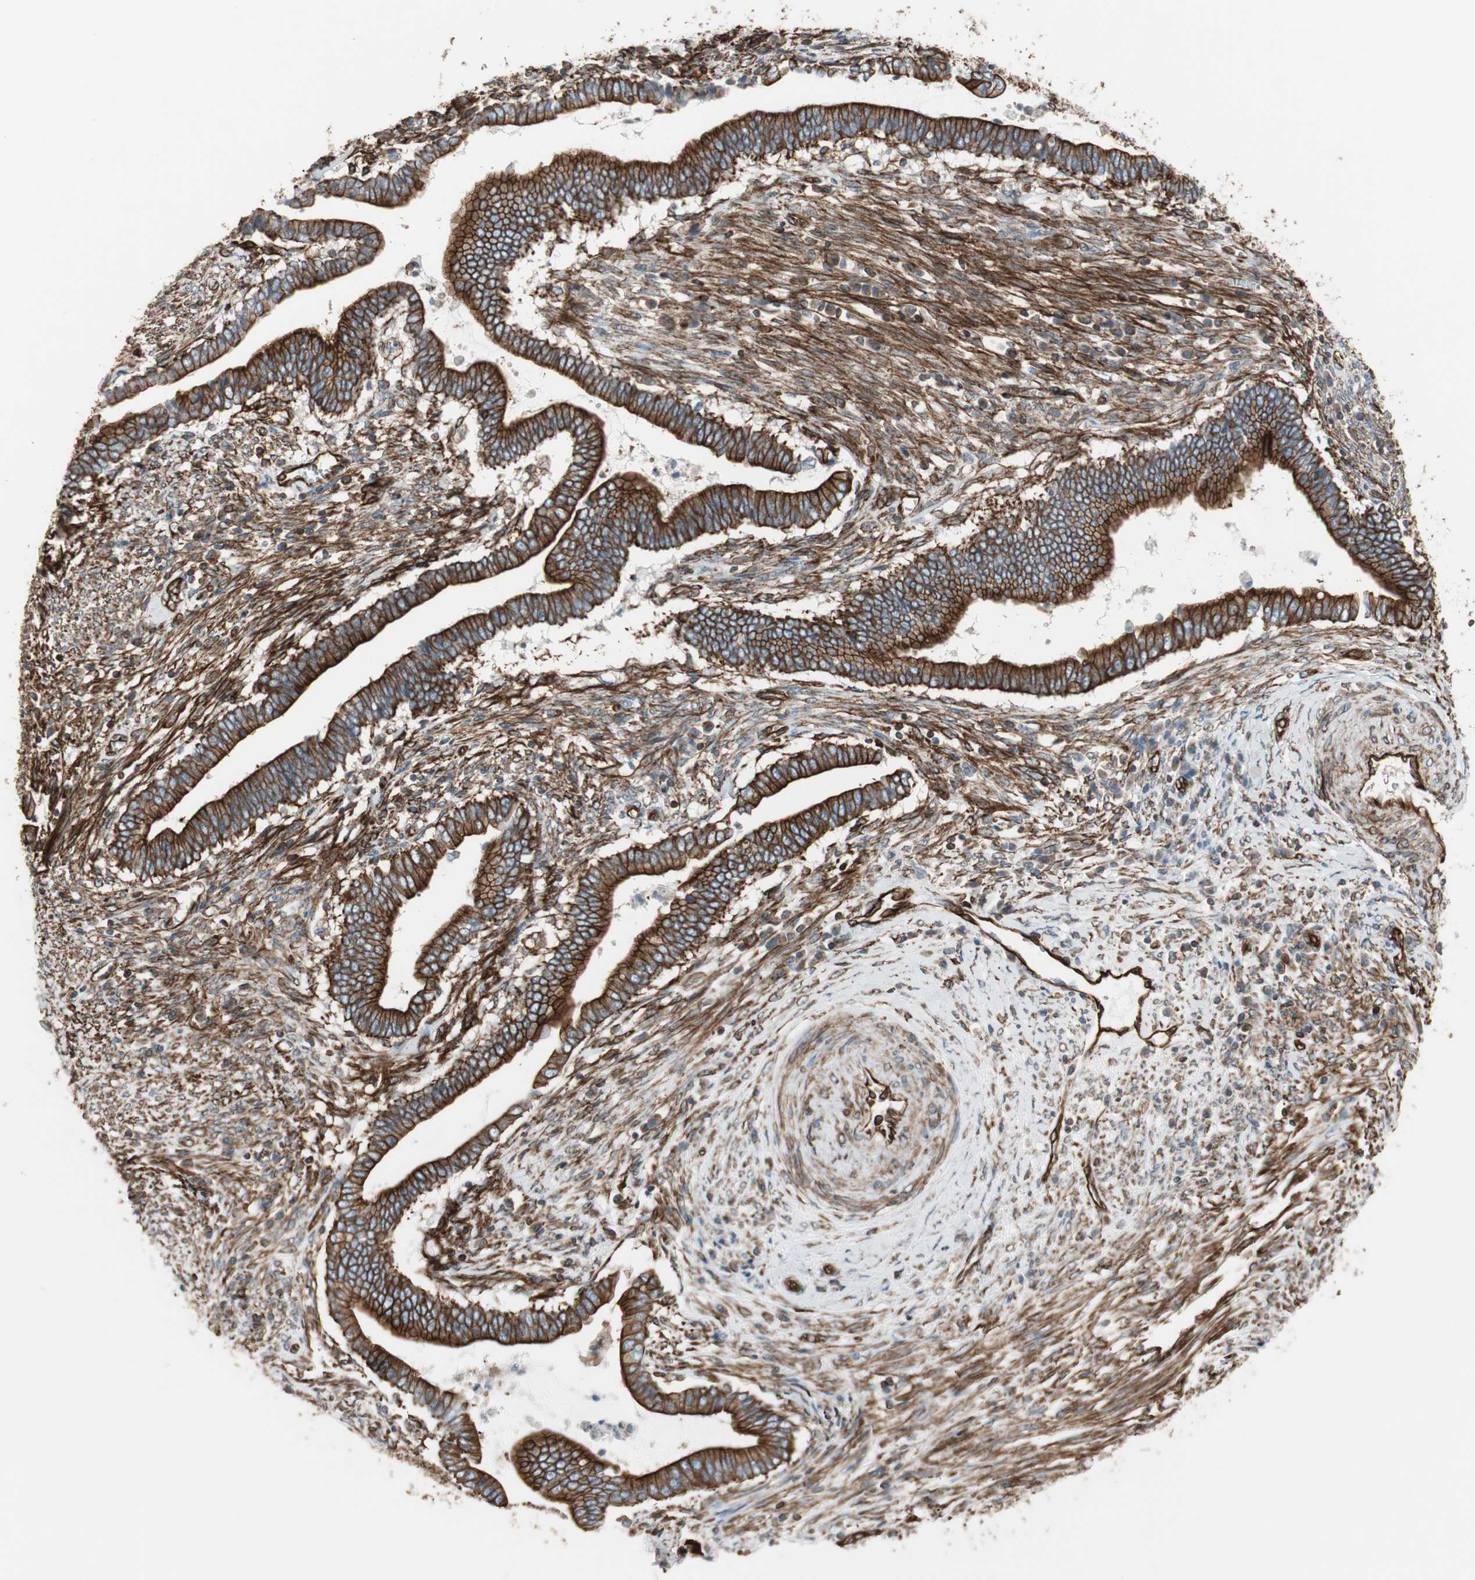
{"staining": {"intensity": "strong", "quantity": ">75%", "location": "cytoplasmic/membranous"}, "tissue": "cervical cancer", "cell_type": "Tumor cells", "image_type": "cancer", "snomed": [{"axis": "morphology", "description": "Adenocarcinoma, NOS"}, {"axis": "topography", "description": "Cervix"}], "caption": "Human cervical cancer (adenocarcinoma) stained for a protein (brown) exhibits strong cytoplasmic/membranous positive staining in approximately >75% of tumor cells.", "gene": "TCTA", "patient": {"sex": "female", "age": 44}}